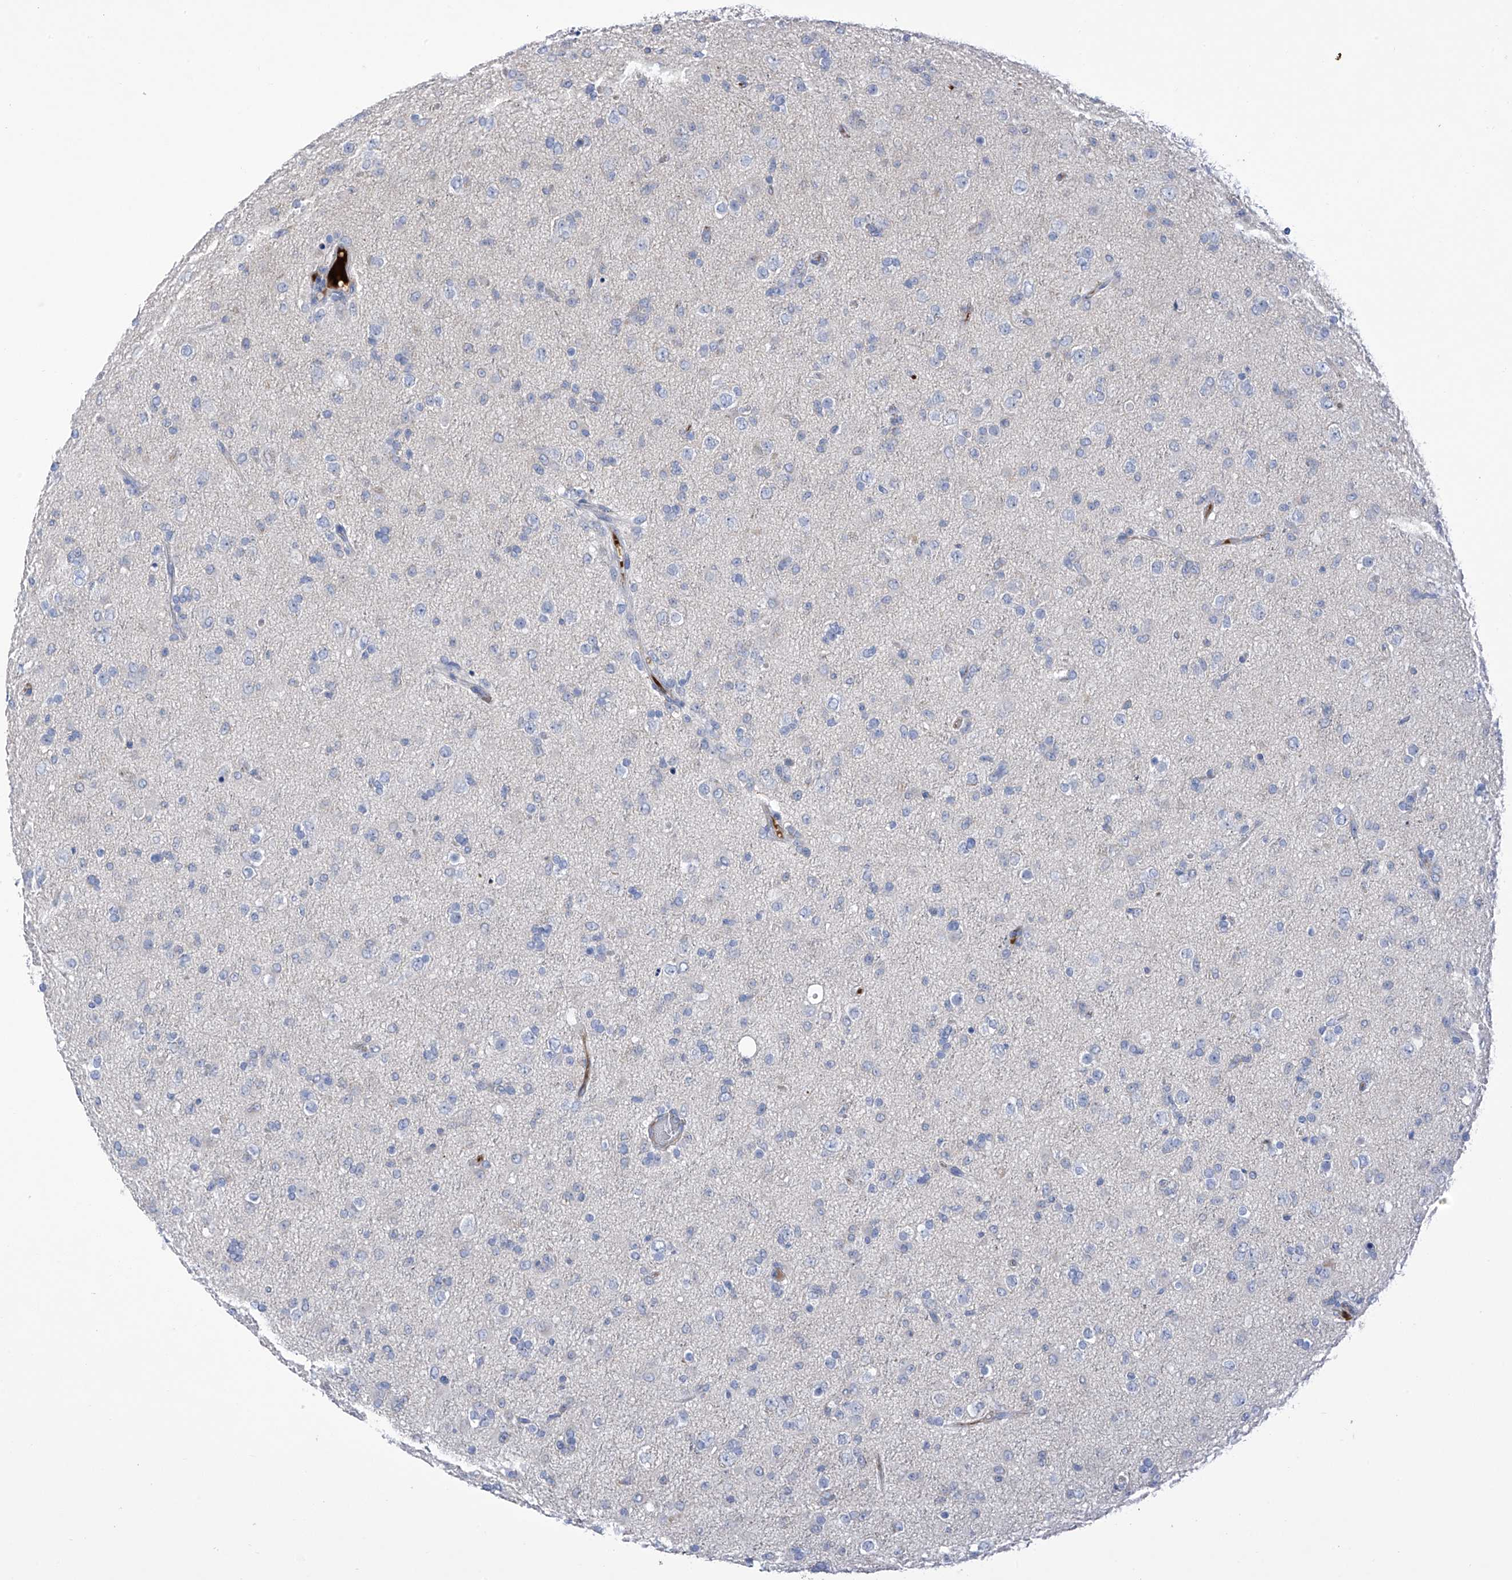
{"staining": {"intensity": "negative", "quantity": "none", "location": "none"}, "tissue": "glioma", "cell_type": "Tumor cells", "image_type": "cancer", "snomed": [{"axis": "morphology", "description": "Glioma, malignant, Low grade"}, {"axis": "topography", "description": "Brain"}], "caption": "Protein analysis of malignant glioma (low-grade) demonstrates no significant positivity in tumor cells.", "gene": "SLCO4A1", "patient": {"sex": "male", "age": 65}}